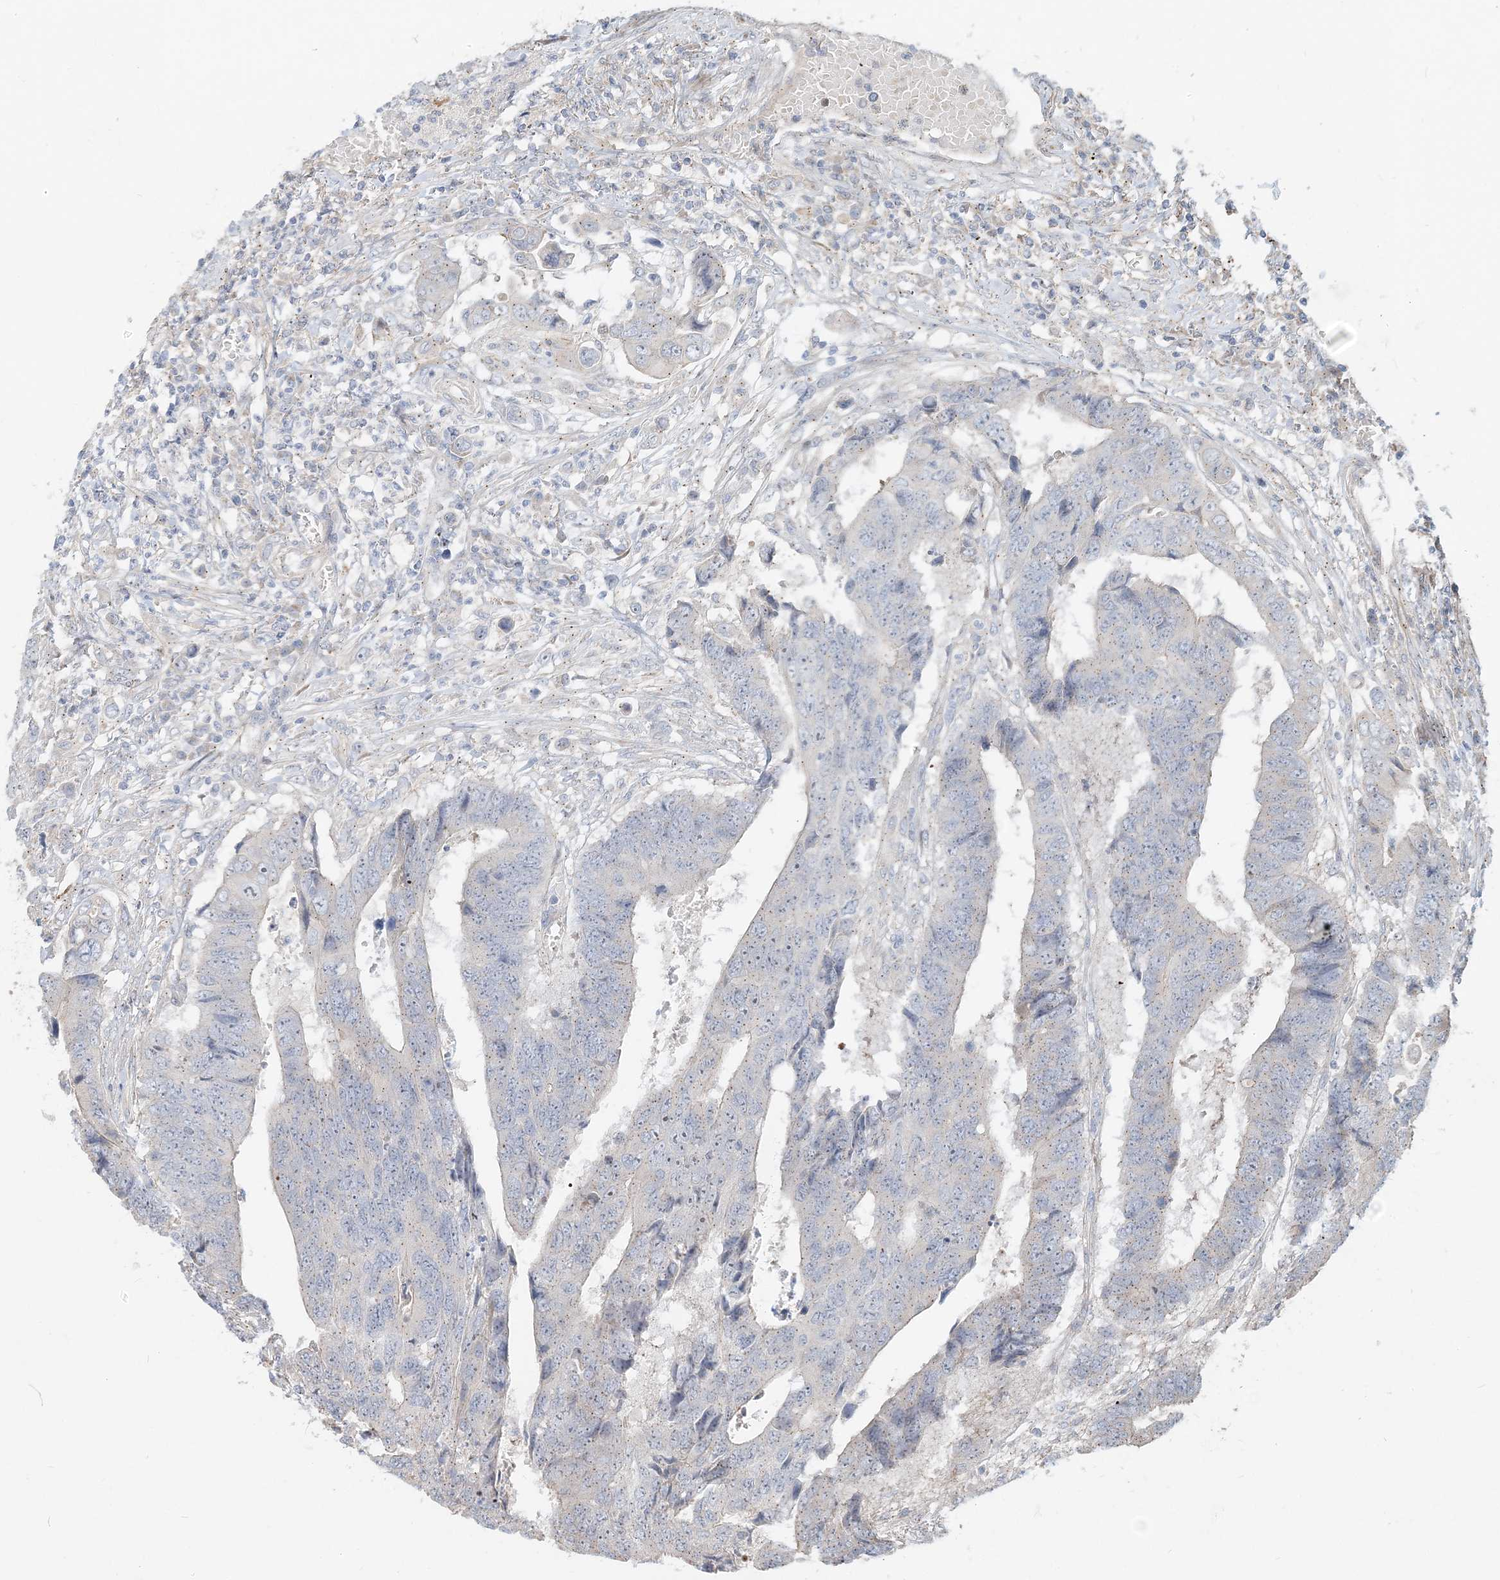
{"staining": {"intensity": "negative", "quantity": "none", "location": "none"}, "tissue": "colorectal cancer", "cell_type": "Tumor cells", "image_type": "cancer", "snomed": [{"axis": "morphology", "description": "Adenocarcinoma, NOS"}, {"axis": "topography", "description": "Rectum"}], "caption": "Immunohistochemistry of colorectal adenocarcinoma shows no staining in tumor cells.", "gene": "CXXC5", "patient": {"sex": "male", "age": 84}}